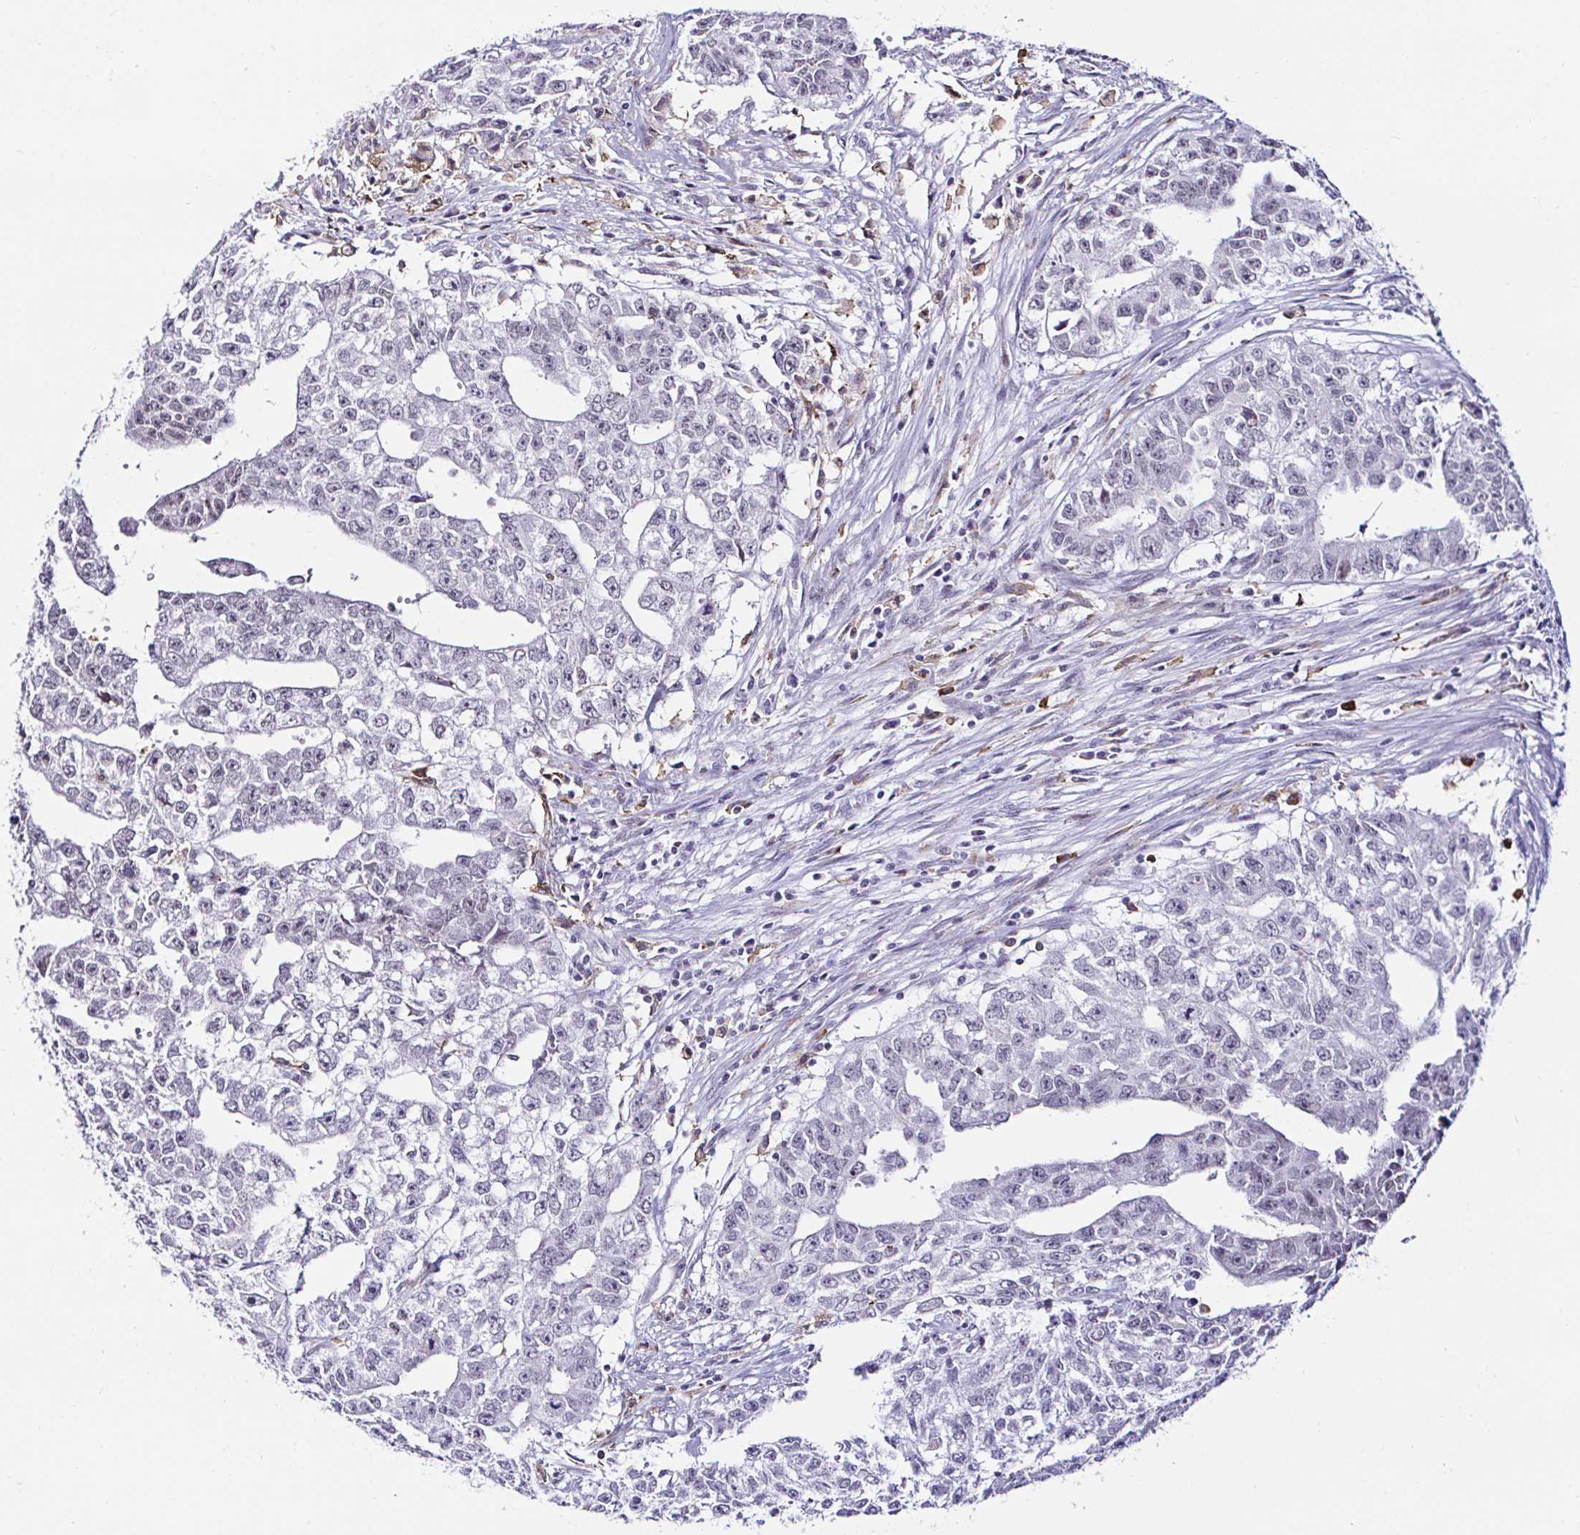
{"staining": {"intensity": "negative", "quantity": "none", "location": "none"}, "tissue": "testis cancer", "cell_type": "Tumor cells", "image_type": "cancer", "snomed": [{"axis": "morphology", "description": "Carcinoma, Embryonal, NOS"}, {"axis": "morphology", "description": "Teratoma, malignant, NOS"}, {"axis": "topography", "description": "Testis"}], "caption": "An immunohistochemistry (IHC) micrograph of testis embryonal carcinoma is shown. There is no staining in tumor cells of testis embryonal carcinoma.", "gene": "CYBB", "patient": {"sex": "male", "age": 24}}